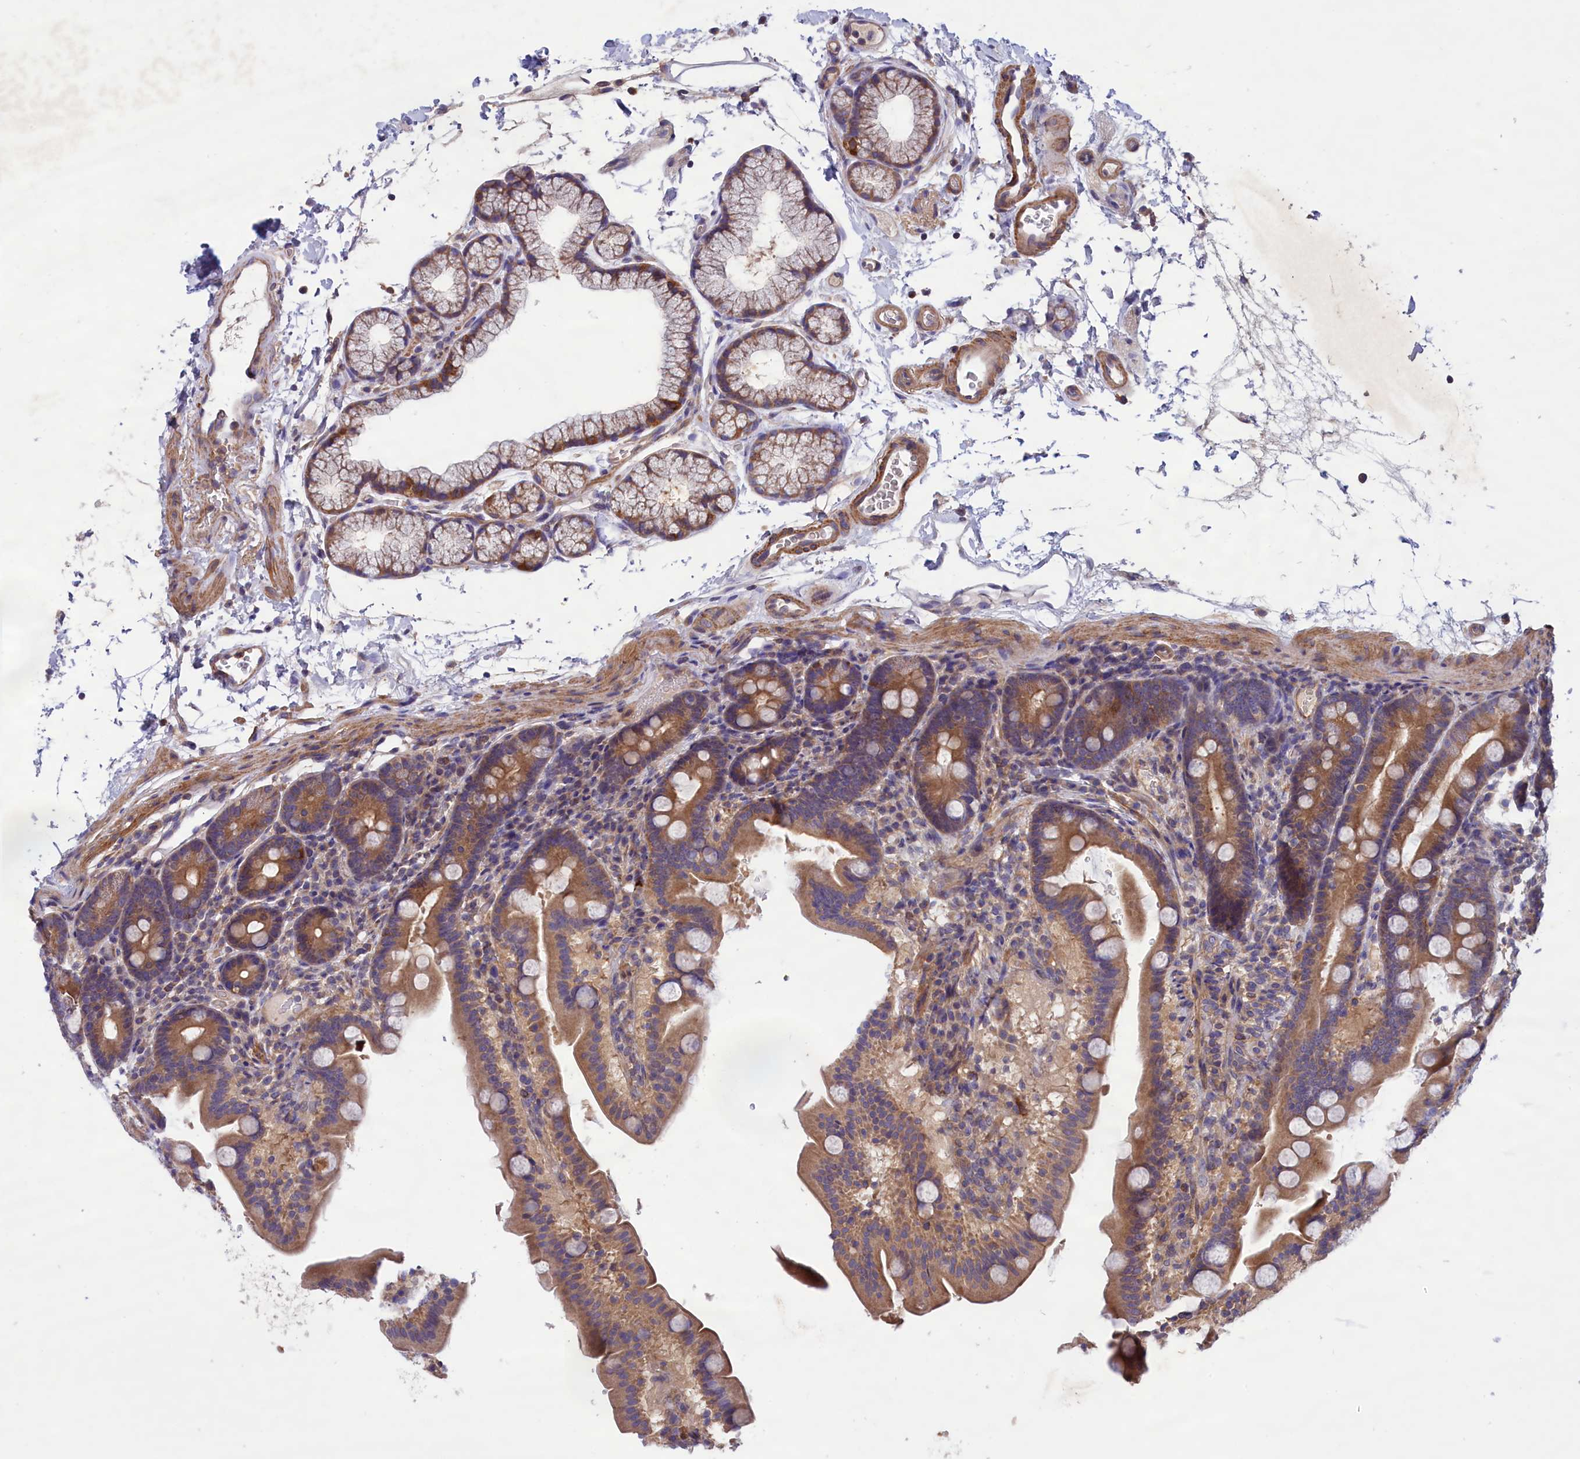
{"staining": {"intensity": "moderate", "quantity": ">75%", "location": "cytoplasmic/membranous"}, "tissue": "duodenum", "cell_type": "Glandular cells", "image_type": "normal", "snomed": [{"axis": "morphology", "description": "Normal tissue, NOS"}, {"axis": "topography", "description": "Duodenum"}], "caption": "About >75% of glandular cells in unremarkable duodenum display moderate cytoplasmic/membranous protein positivity as visualized by brown immunohistochemical staining.", "gene": "AMDHD2", "patient": {"sex": "male", "age": 54}}